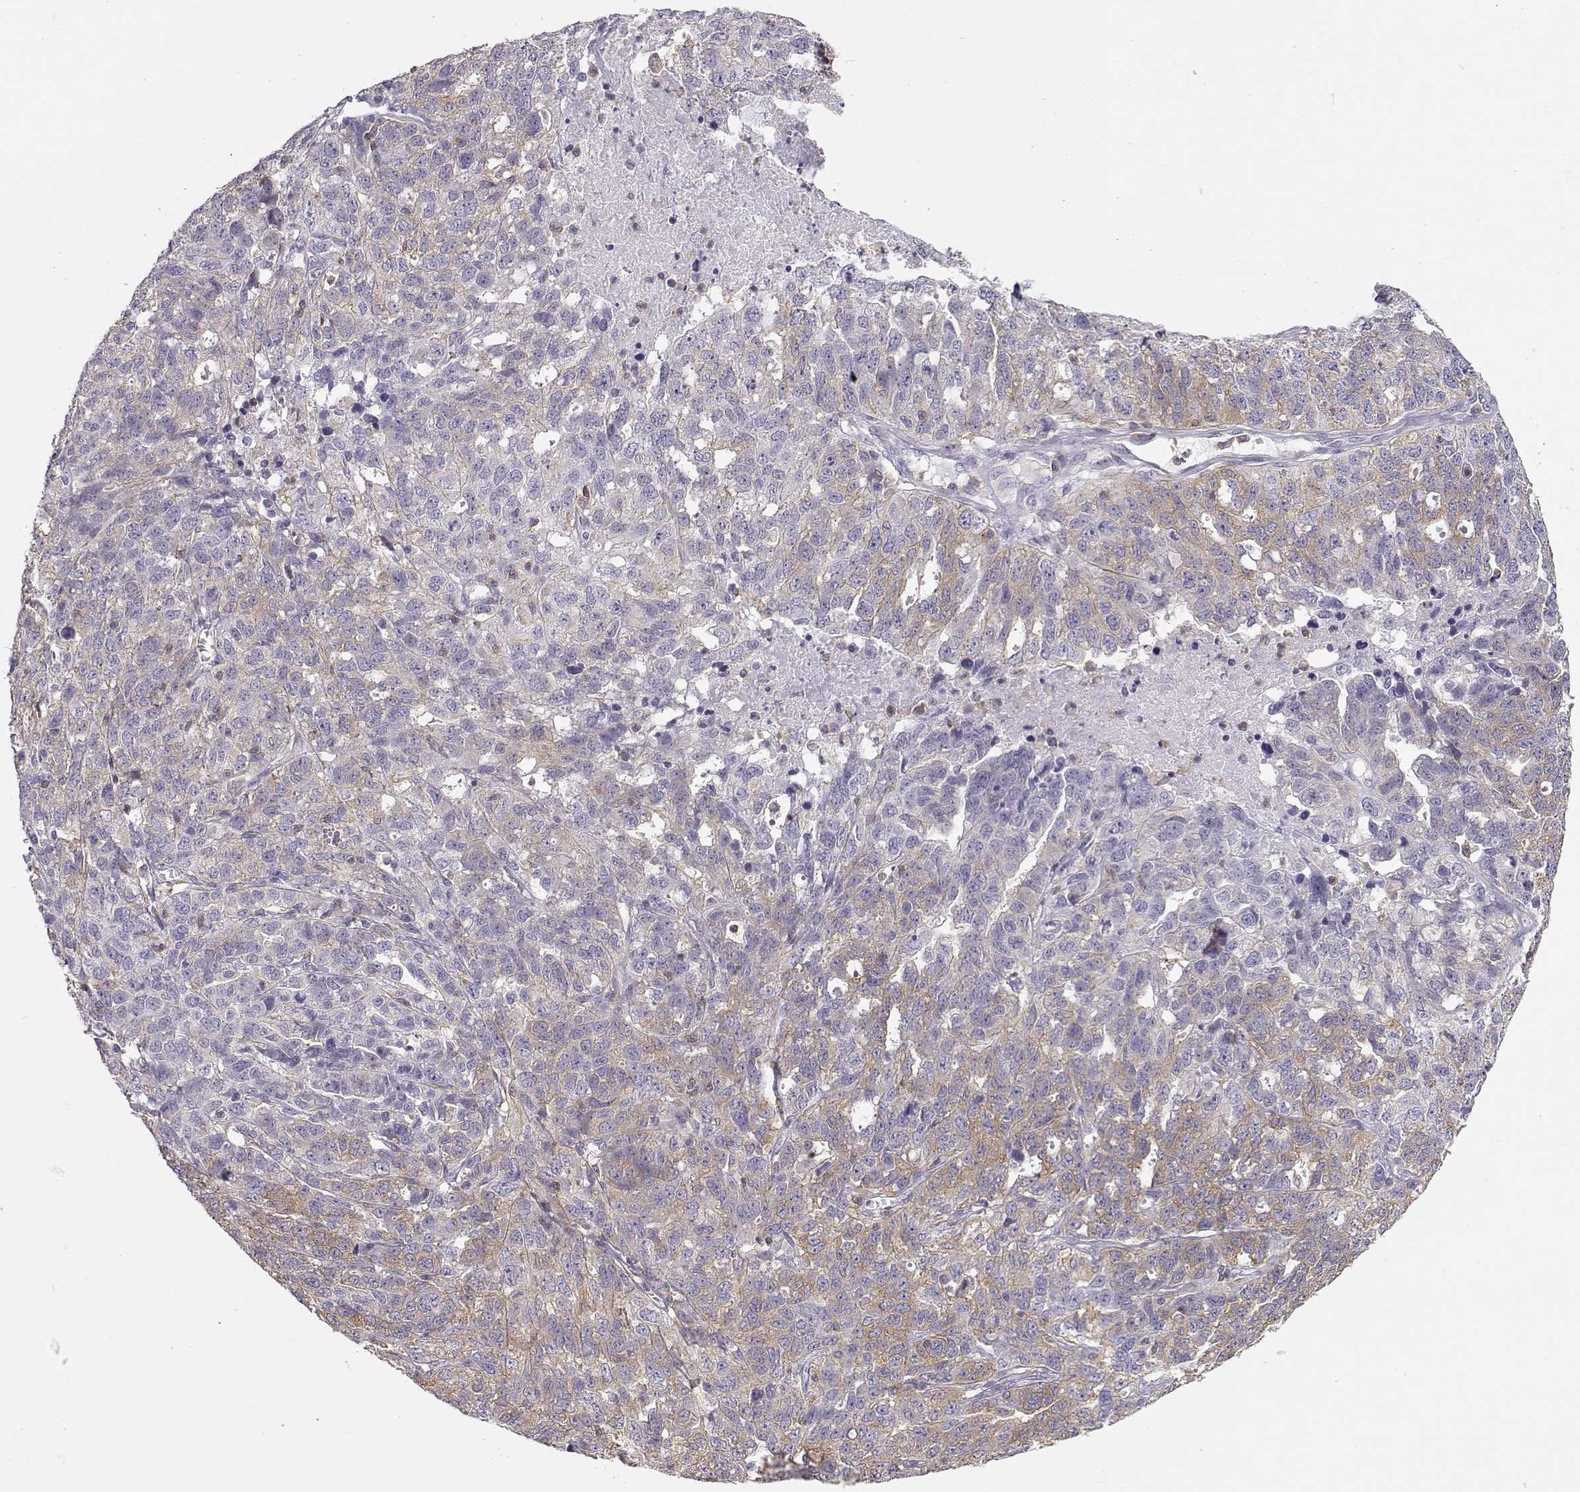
{"staining": {"intensity": "moderate", "quantity": "<25%", "location": "cytoplasmic/membranous"}, "tissue": "ovarian cancer", "cell_type": "Tumor cells", "image_type": "cancer", "snomed": [{"axis": "morphology", "description": "Cystadenocarcinoma, serous, NOS"}, {"axis": "topography", "description": "Ovary"}], "caption": "An image of human serous cystadenocarcinoma (ovarian) stained for a protein exhibits moderate cytoplasmic/membranous brown staining in tumor cells. Nuclei are stained in blue.", "gene": "DAPL1", "patient": {"sex": "female", "age": 71}}